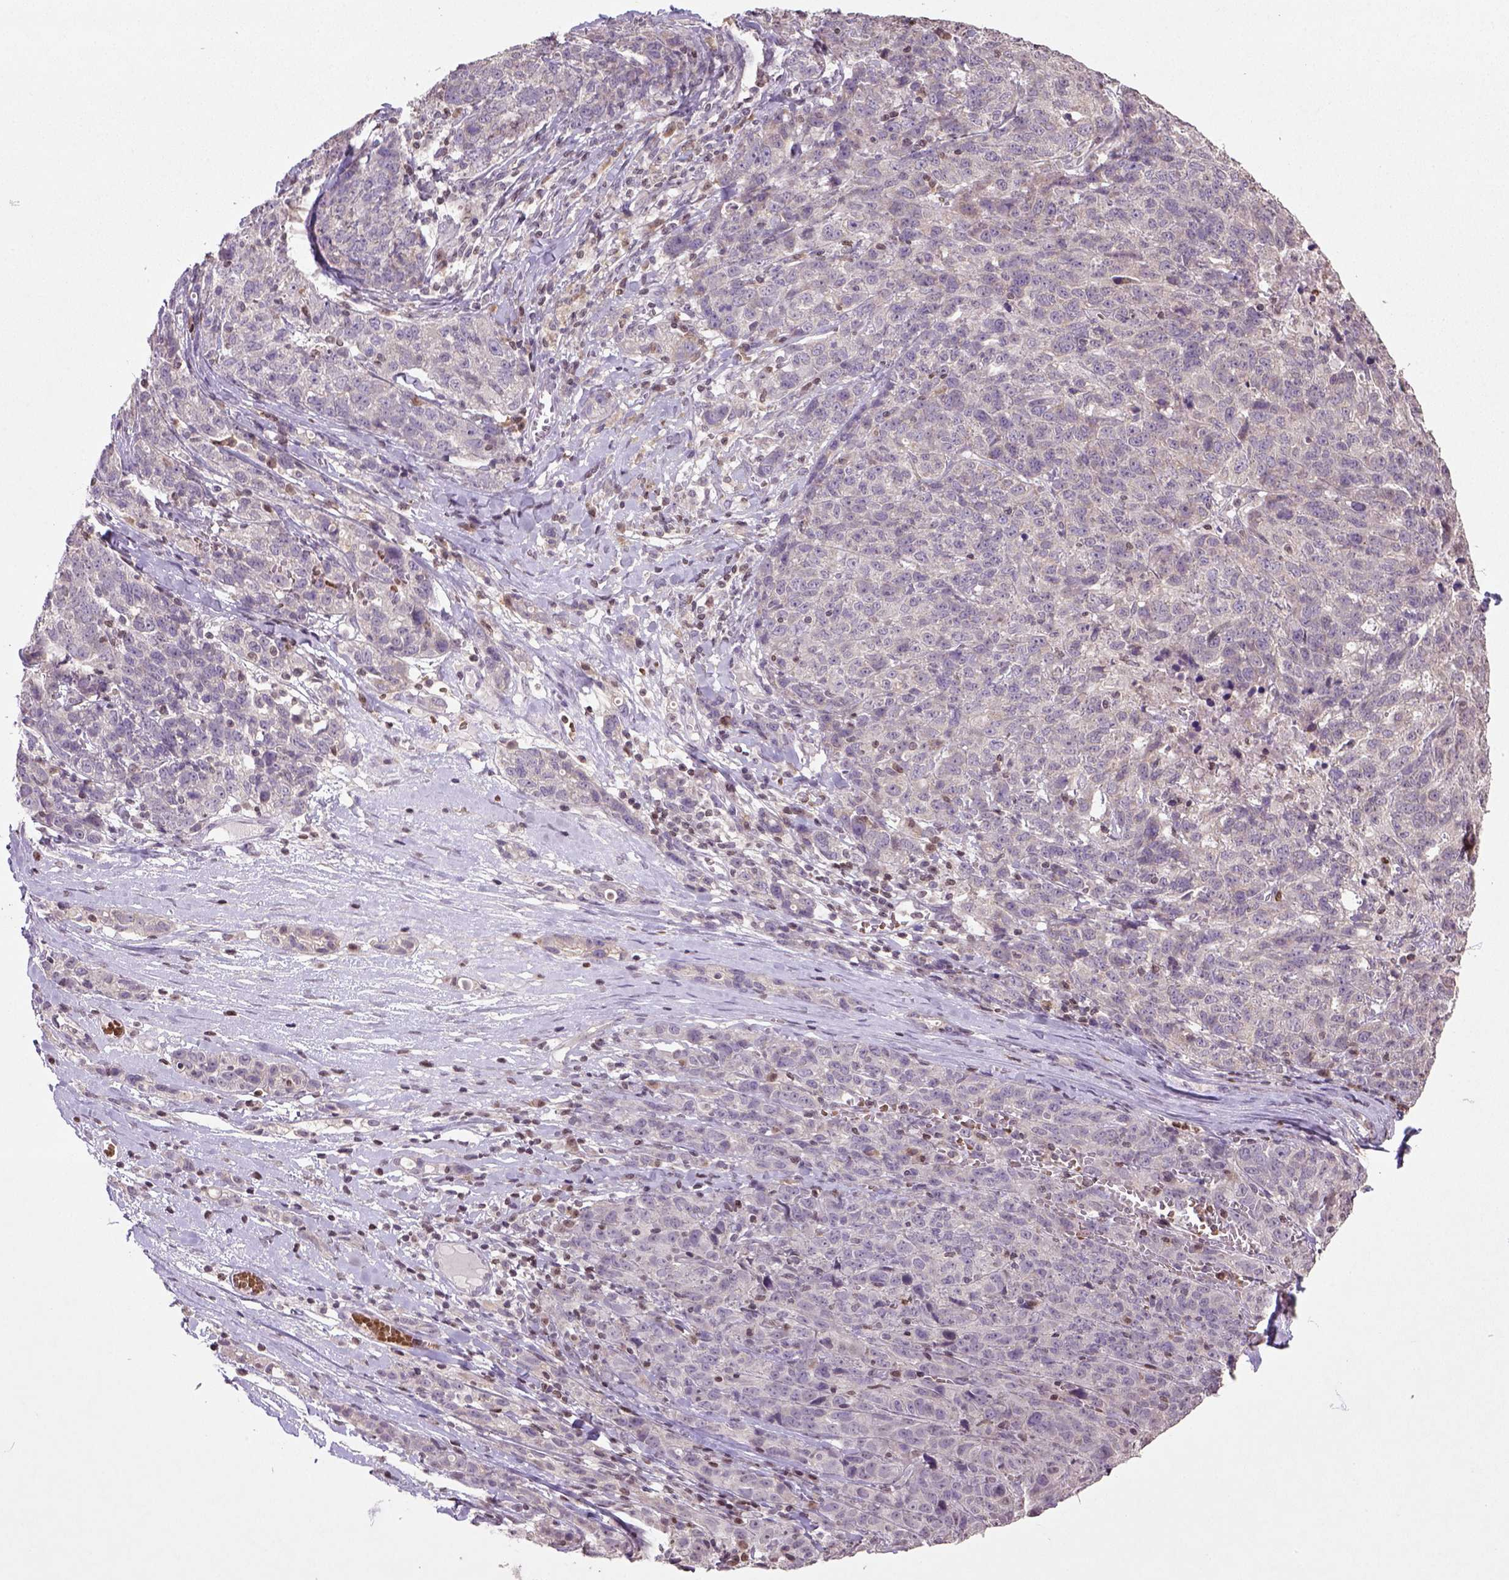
{"staining": {"intensity": "negative", "quantity": "none", "location": "none"}, "tissue": "ovarian cancer", "cell_type": "Tumor cells", "image_type": "cancer", "snomed": [{"axis": "morphology", "description": "Cystadenocarcinoma, serous, NOS"}, {"axis": "topography", "description": "Ovary"}], "caption": "Immunohistochemical staining of human ovarian serous cystadenocarcinoma displays no significant positivity in tumor cells.", "gene": "NUDT3", "patient": {"sex": "female", "age": 71}}